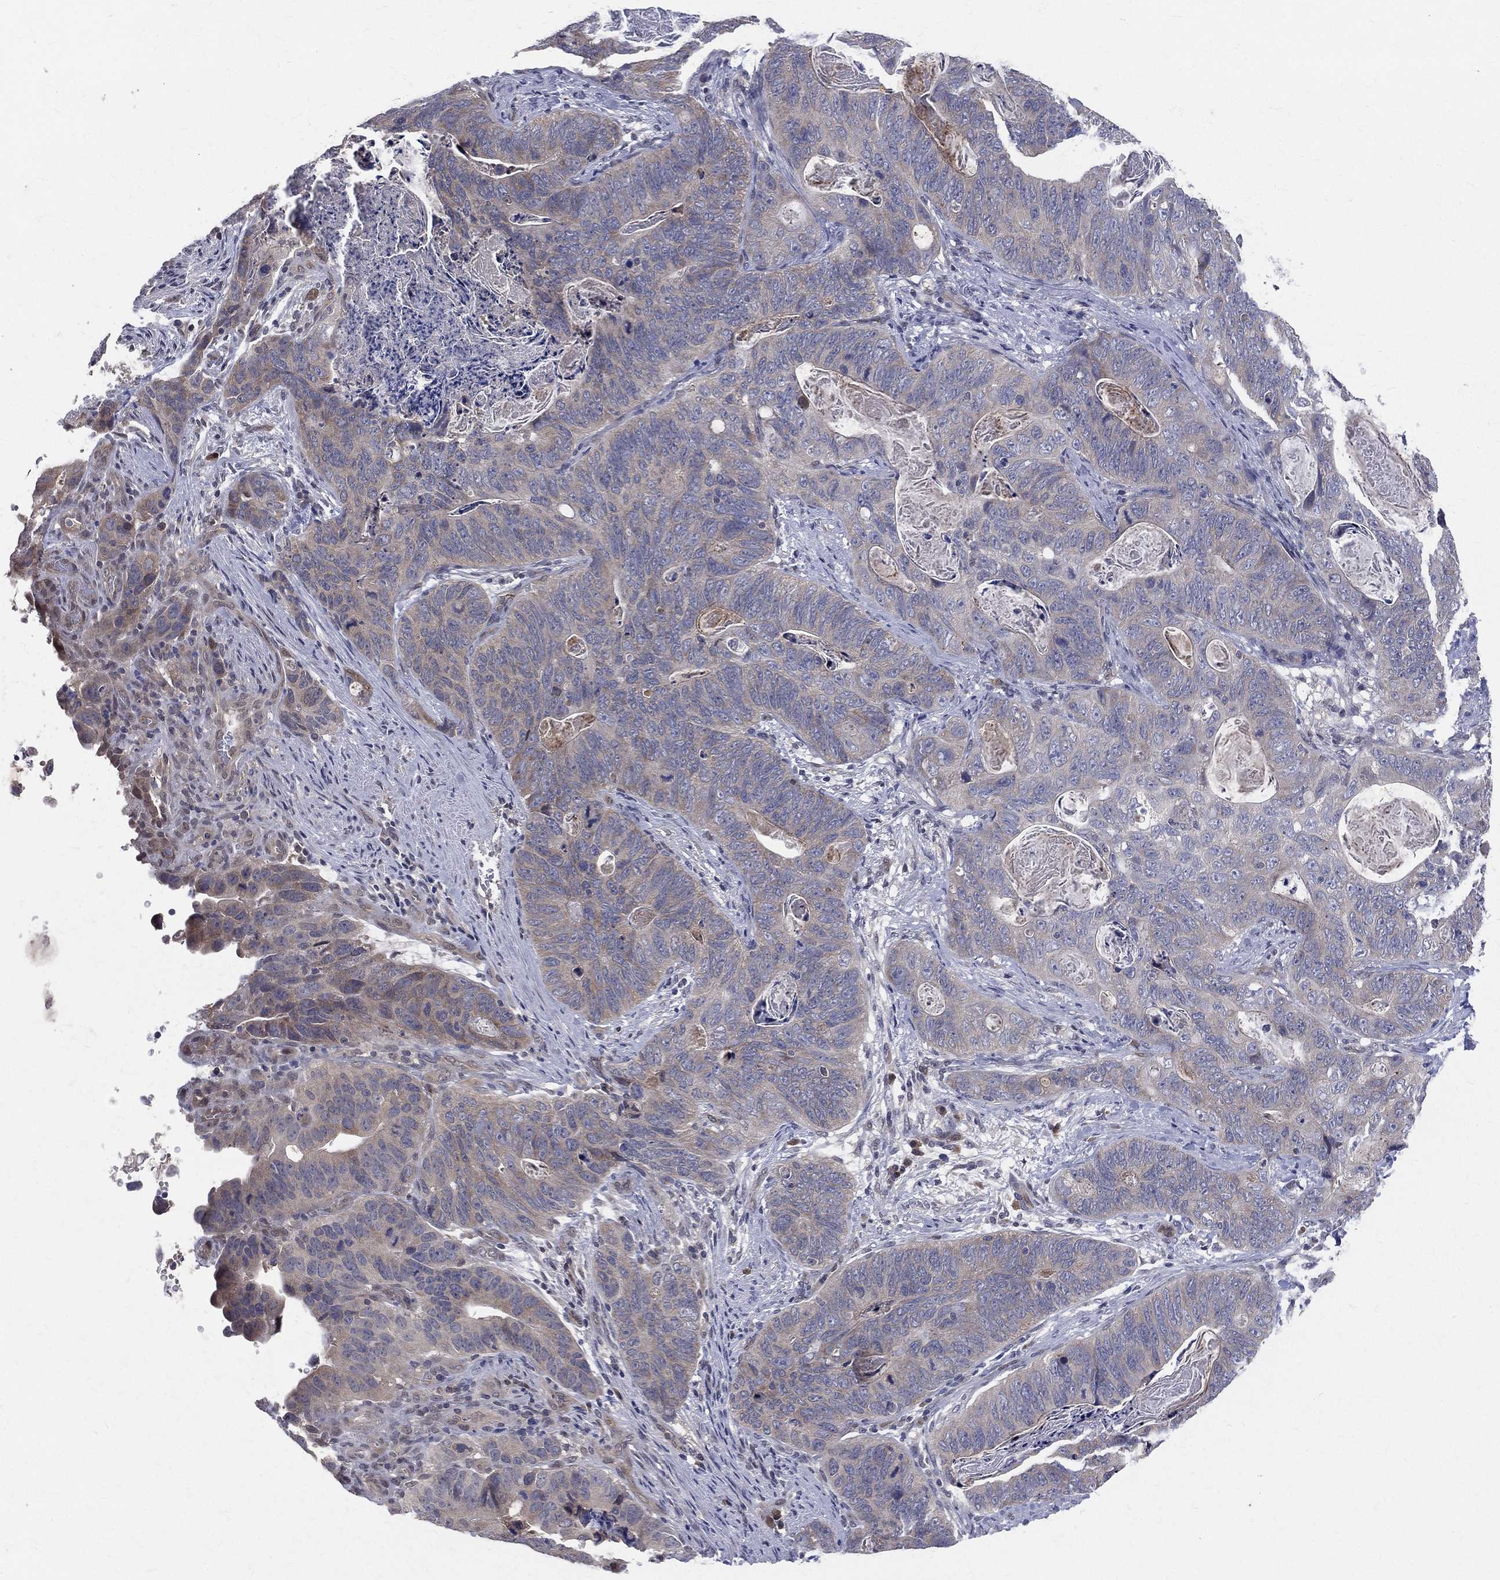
{"staining": {"intensity": "weak", "quantity": "<25%", "location": "cytoplasmic/membranous"}, "tissue": "stomach cancer", "cell_type": "Tumor cells", "image_type": "cancer", "snomed": [{"axis": "morphology", "description": "Normal tissue, NOS"}, {"axis": "morphology", "description": "Adenocarcinoma, NOS"}, {"axis": "topography", "description": "Stomach"}], "caption": "Tumor cells show no significant staining in adenocarcinoma (stomach).", "gene": "DLG4", "patient": {"sex": "female", "age": 89}}